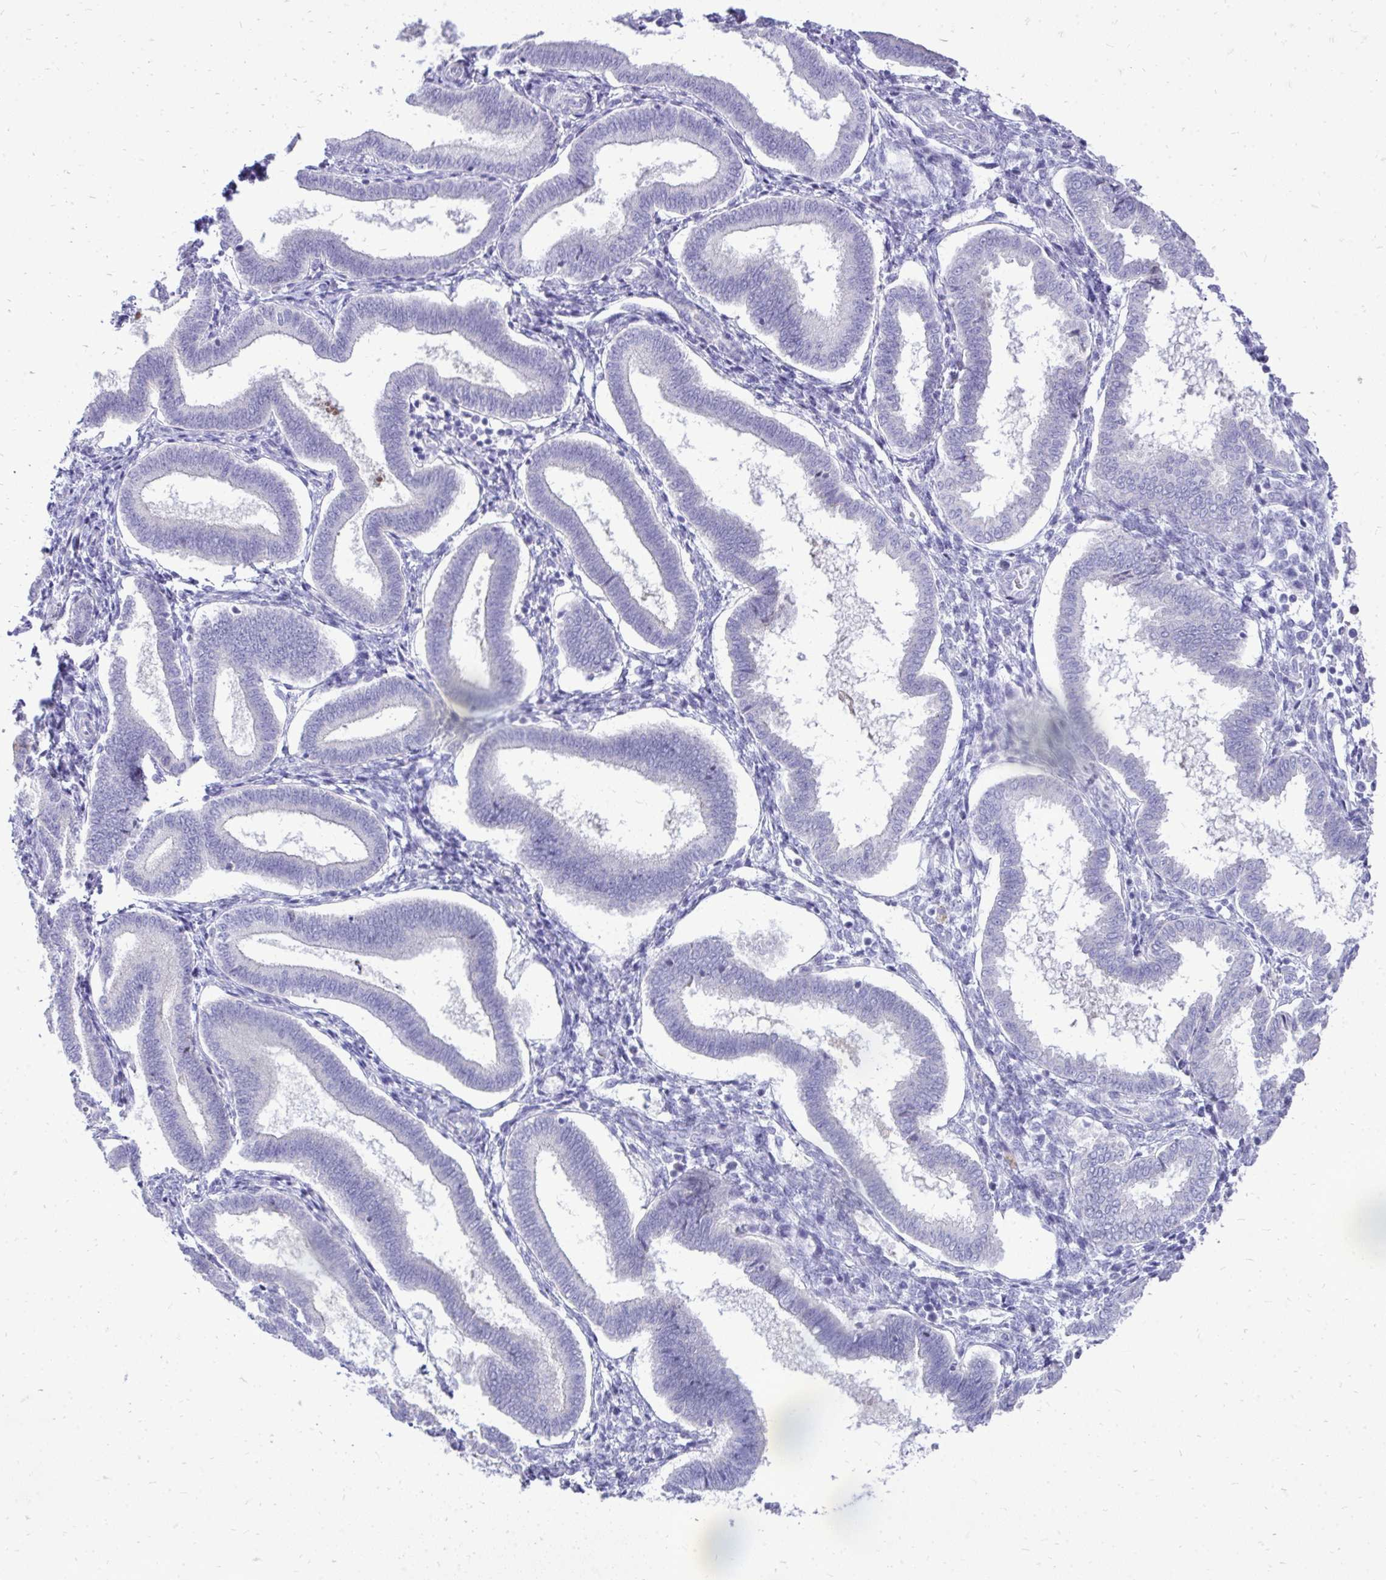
{"staining": {"intensity": "negative", "quantity": "none", "location": "none"}, "tissue": "endometrium", "cell_type": "Cells in endometrial stroma", "image_type": "normal", "snomed": [{"axis": "morphology", "description": "Normal tissue, NOS"}, {"axis": "topography", "description": "Endometrium"}], "caption": "DAB (3,3'-diaminobenzidine) immunohistochemical staining of normal endometrium displays no significant positivity in cells in endometrial stroma. (DAB (3,3'-diaminobenzidine) IHC, high magnification).", "gene": "OR8D1", "patient": {"sex": "female", "age": 24}}